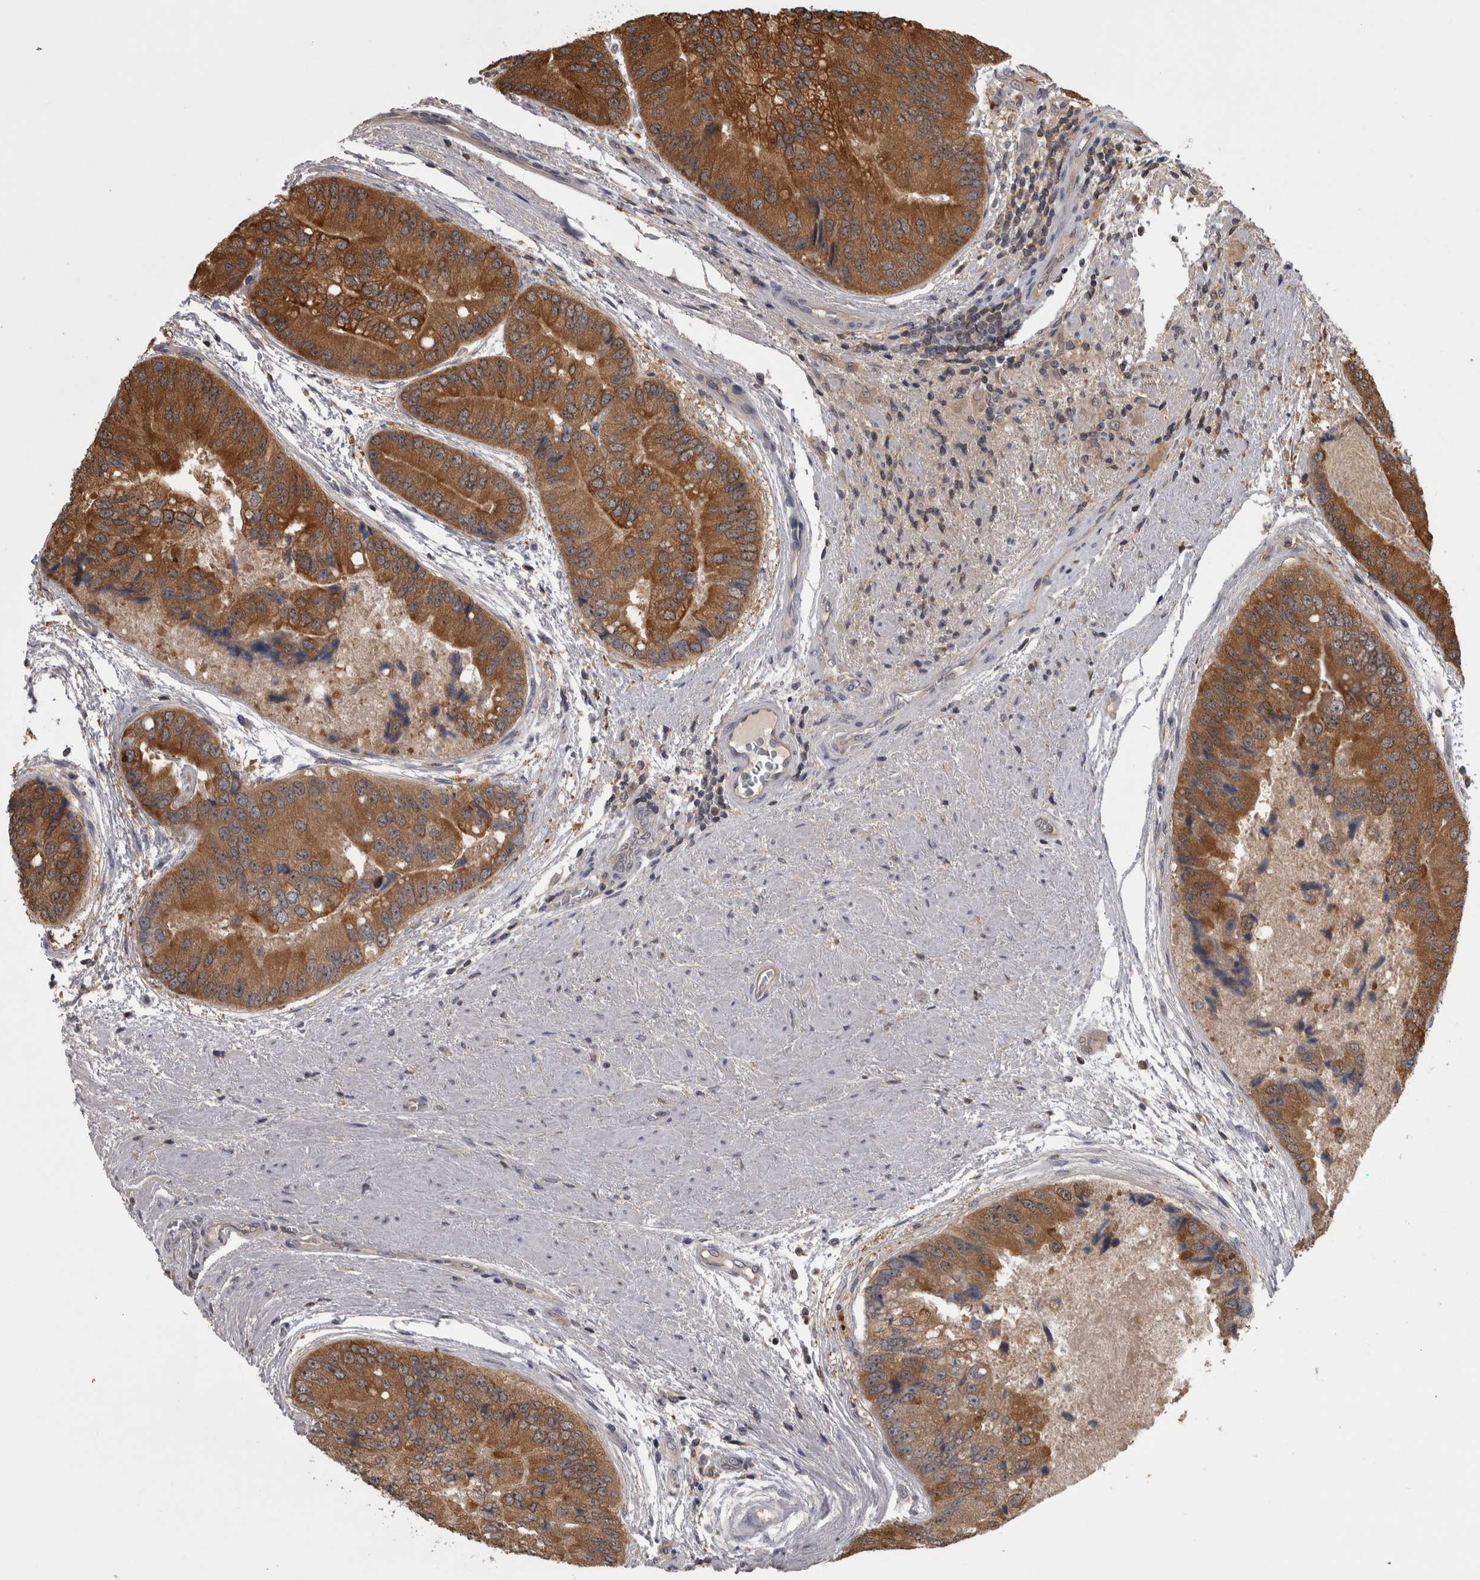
{"staining": {"intensity": "moderate", "quantity": ">75%", "location": "cytoplasmic/membranous"}, "tissue": "prostate cancer", "cell_type": "Tumor cells", "image_type": "cancer", "snomed": [{"axis": "morphology", "description": "Adenocarcinoma, High grade"}, {"axis": "topography", "description": "Prostate"}], "caption": "Prostate cancer tissue shows moderate cytoplasmic/membranous expression in approximately >75% of tumor cells, visualized by immunohistochemistry. Nuclei are stained in blue.", "gene": "APRT", "patient": {"sex": "male", "age": 70}}